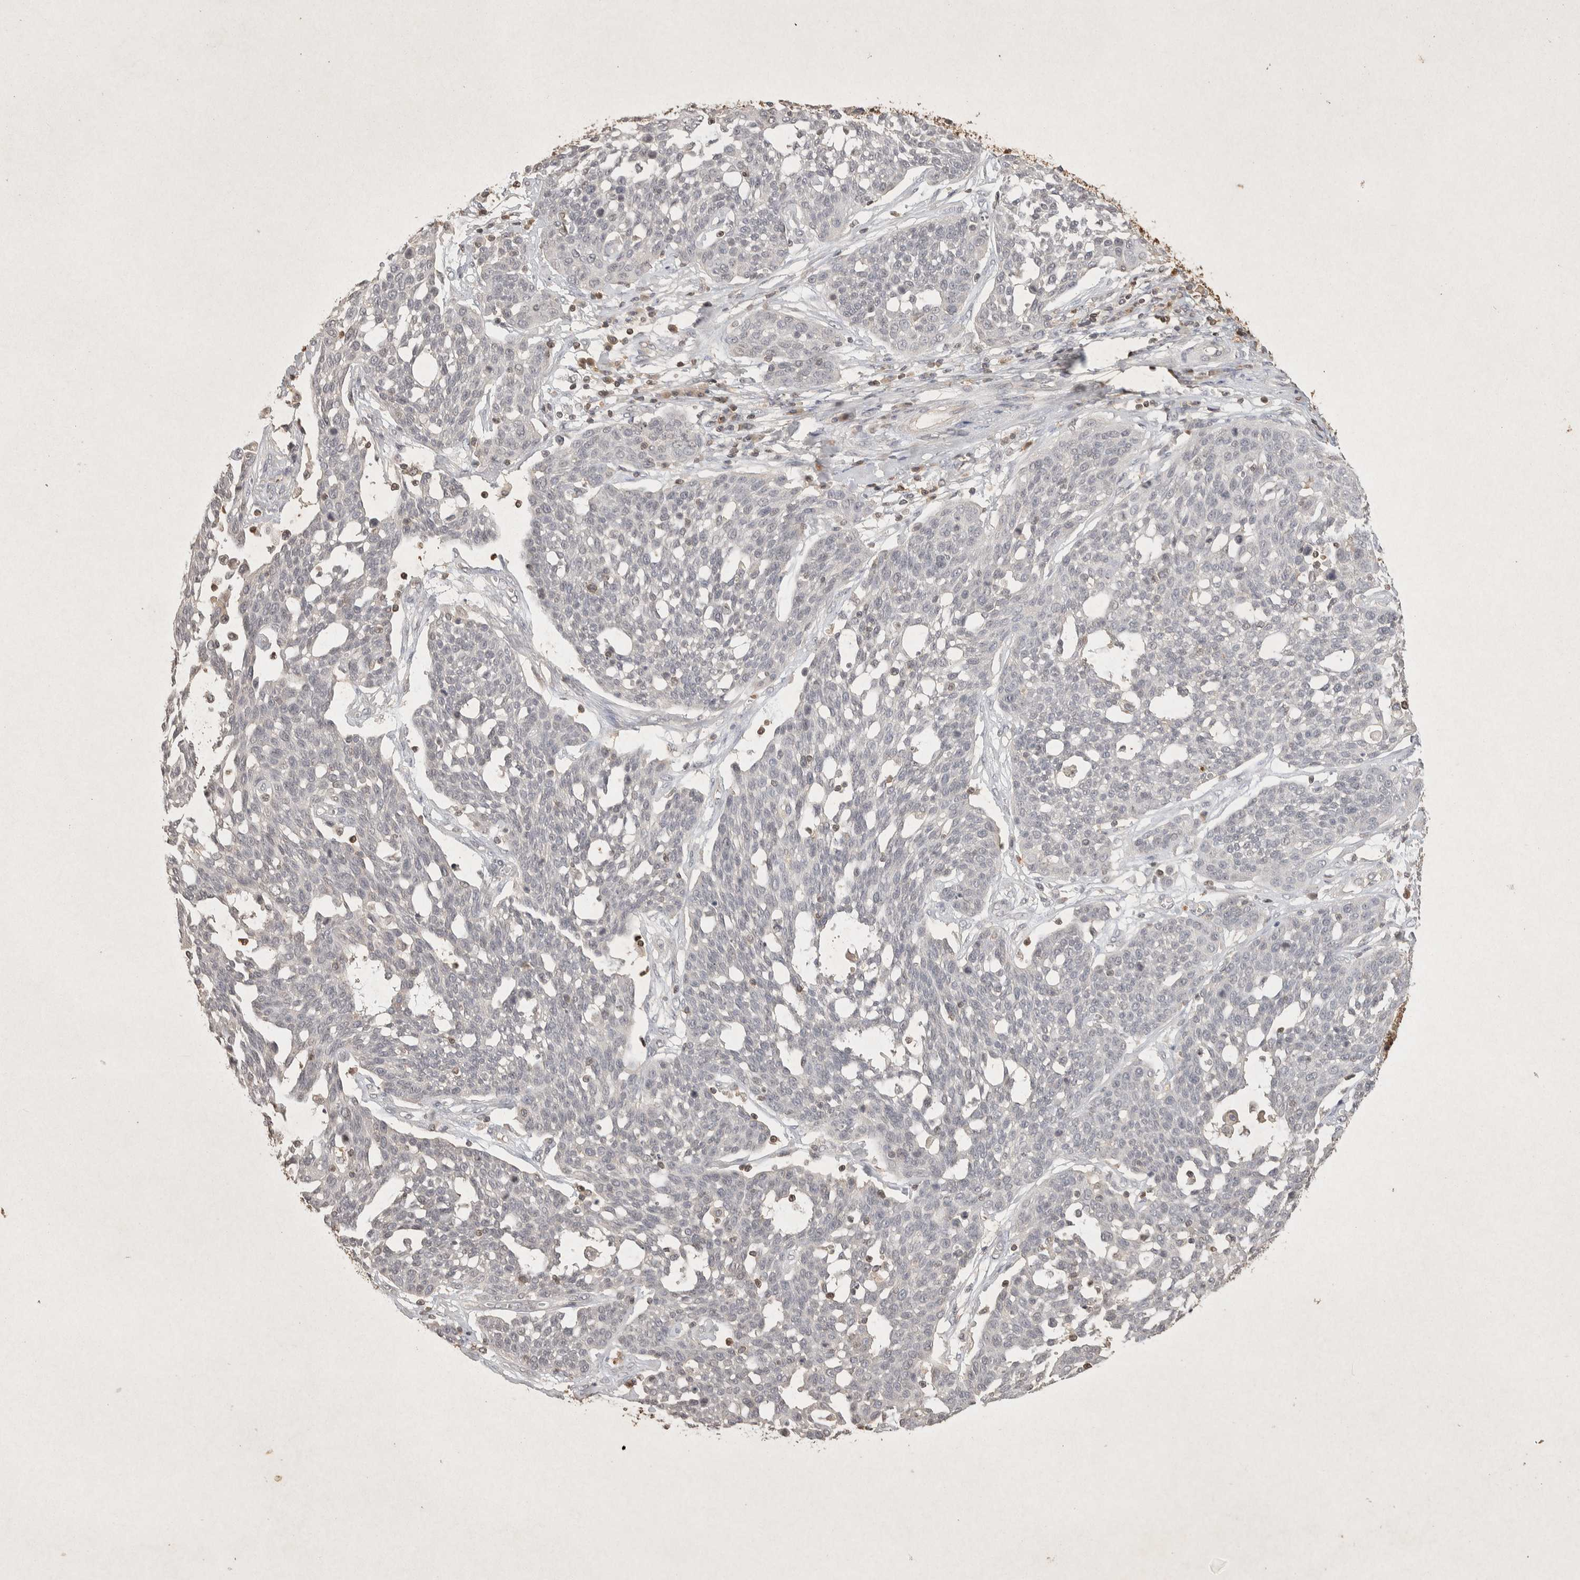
{"staining": {"intensity": "negative", "quantity": "none", "location": "none"}, "tissue": "cervical cancer", "cell_type": "Tumor cells", "image_type": "cancer", "snomed": [{"axis": "morphology", "description": "Squamous cell carcinoma, NOS"}, {"axis": "topography", "description": "Cervix"}], "caption": "An IHC micrograph of cervical squamous cell carcinoma is shown. There is no staining in tumor cells of cervical squamous cell carcinoma.", "gene": "RAC2", "patient": {"sex": "female", "age": 34}}